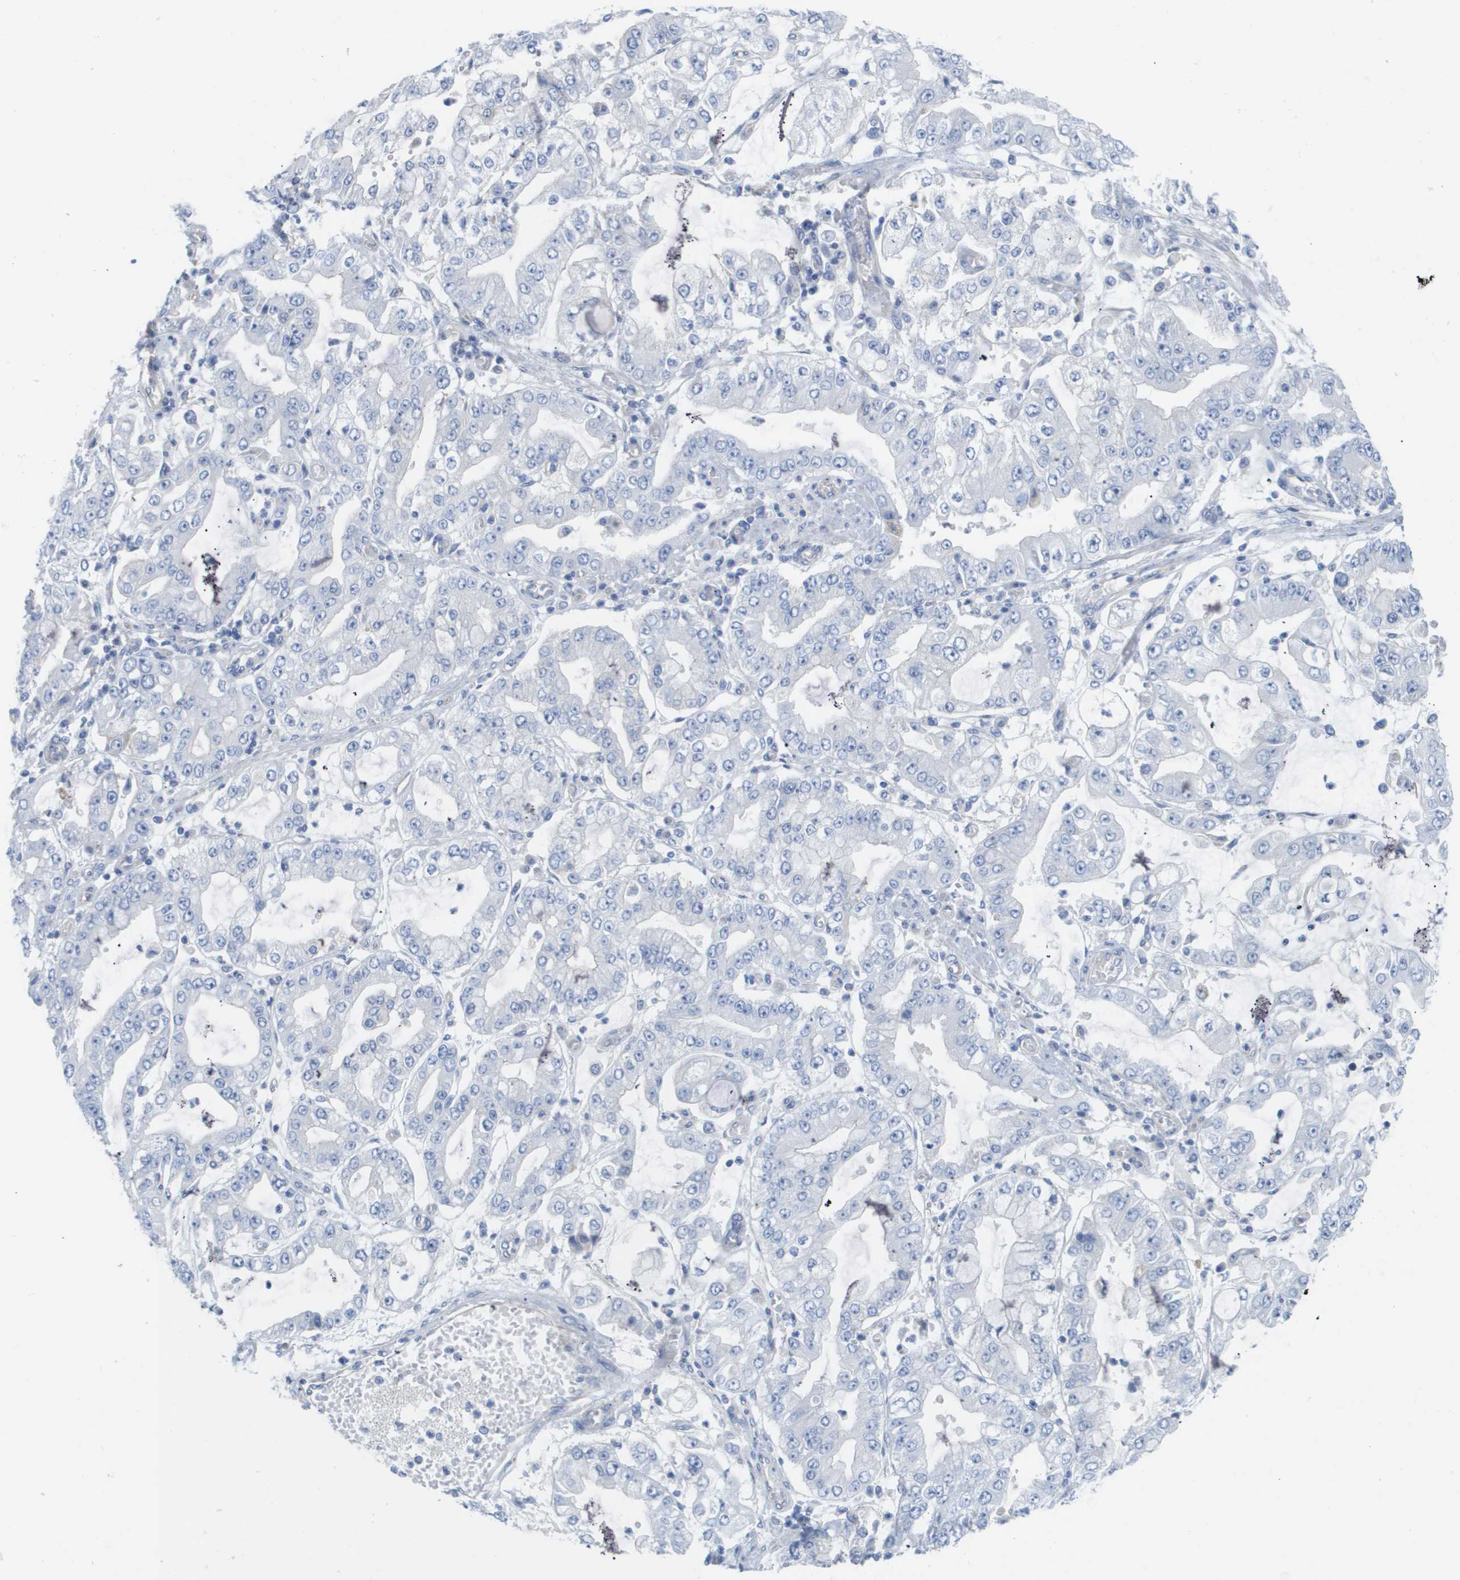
{"staining": {"intensity": "negative", "quantity": "none", "location": "none"}, "tissue": "stomach cancer", "cell_type": "Tumor cells", "image_type": "cancer", "snomed": [{"axis": "morphology", "description": "Adenocarcinoma, NOS"}, {"axis": "topography", "description": "Stomach"}], "caption": "Tumor cells are negative for brown protein staining in stomach cancer (adenocarcinoma).", "gene": "MYL3", "patient": {"sex": "male", "age": 76}}